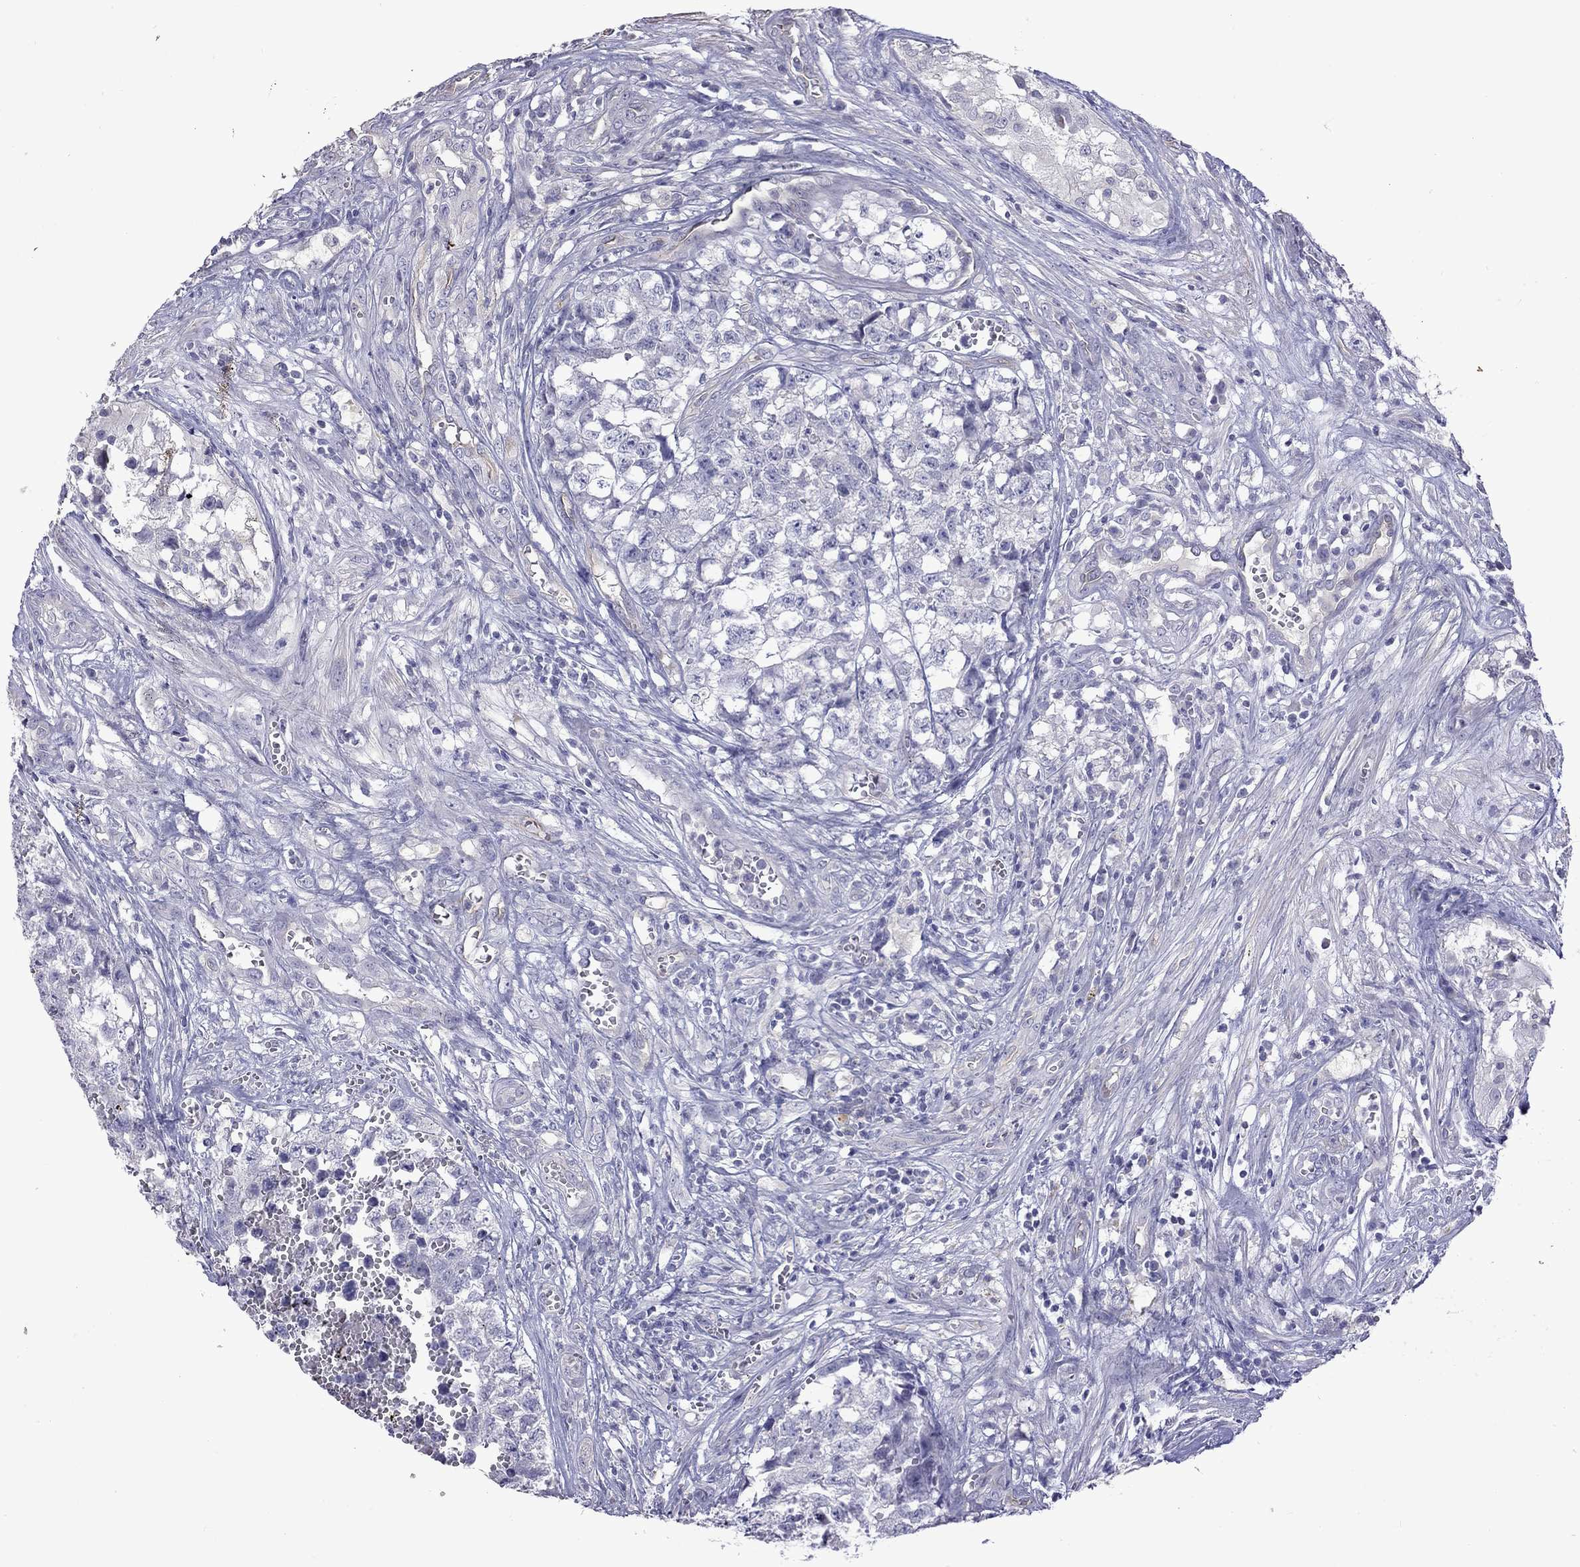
{"staining": {"intensity": "negative", "quantity": "none", "location": "none"}, "tissue": "testis cancer", "cell_type": "Tumor cells", "image_type": "cancer", "snomed": [{"axis": "morphology", "description": "Seminoma, NOS"}, {"axis": "morphology", "description": "Carcinoma, Embryonal, NOS"}, {"axis": "topography", "description": "Testis"}], "caption": "Immunohistochemical staining of human testis cancer reveals no significant staining in tumor cells.", "gene": "FEZ1", "patient": {"sex": "male", "age": 22}}